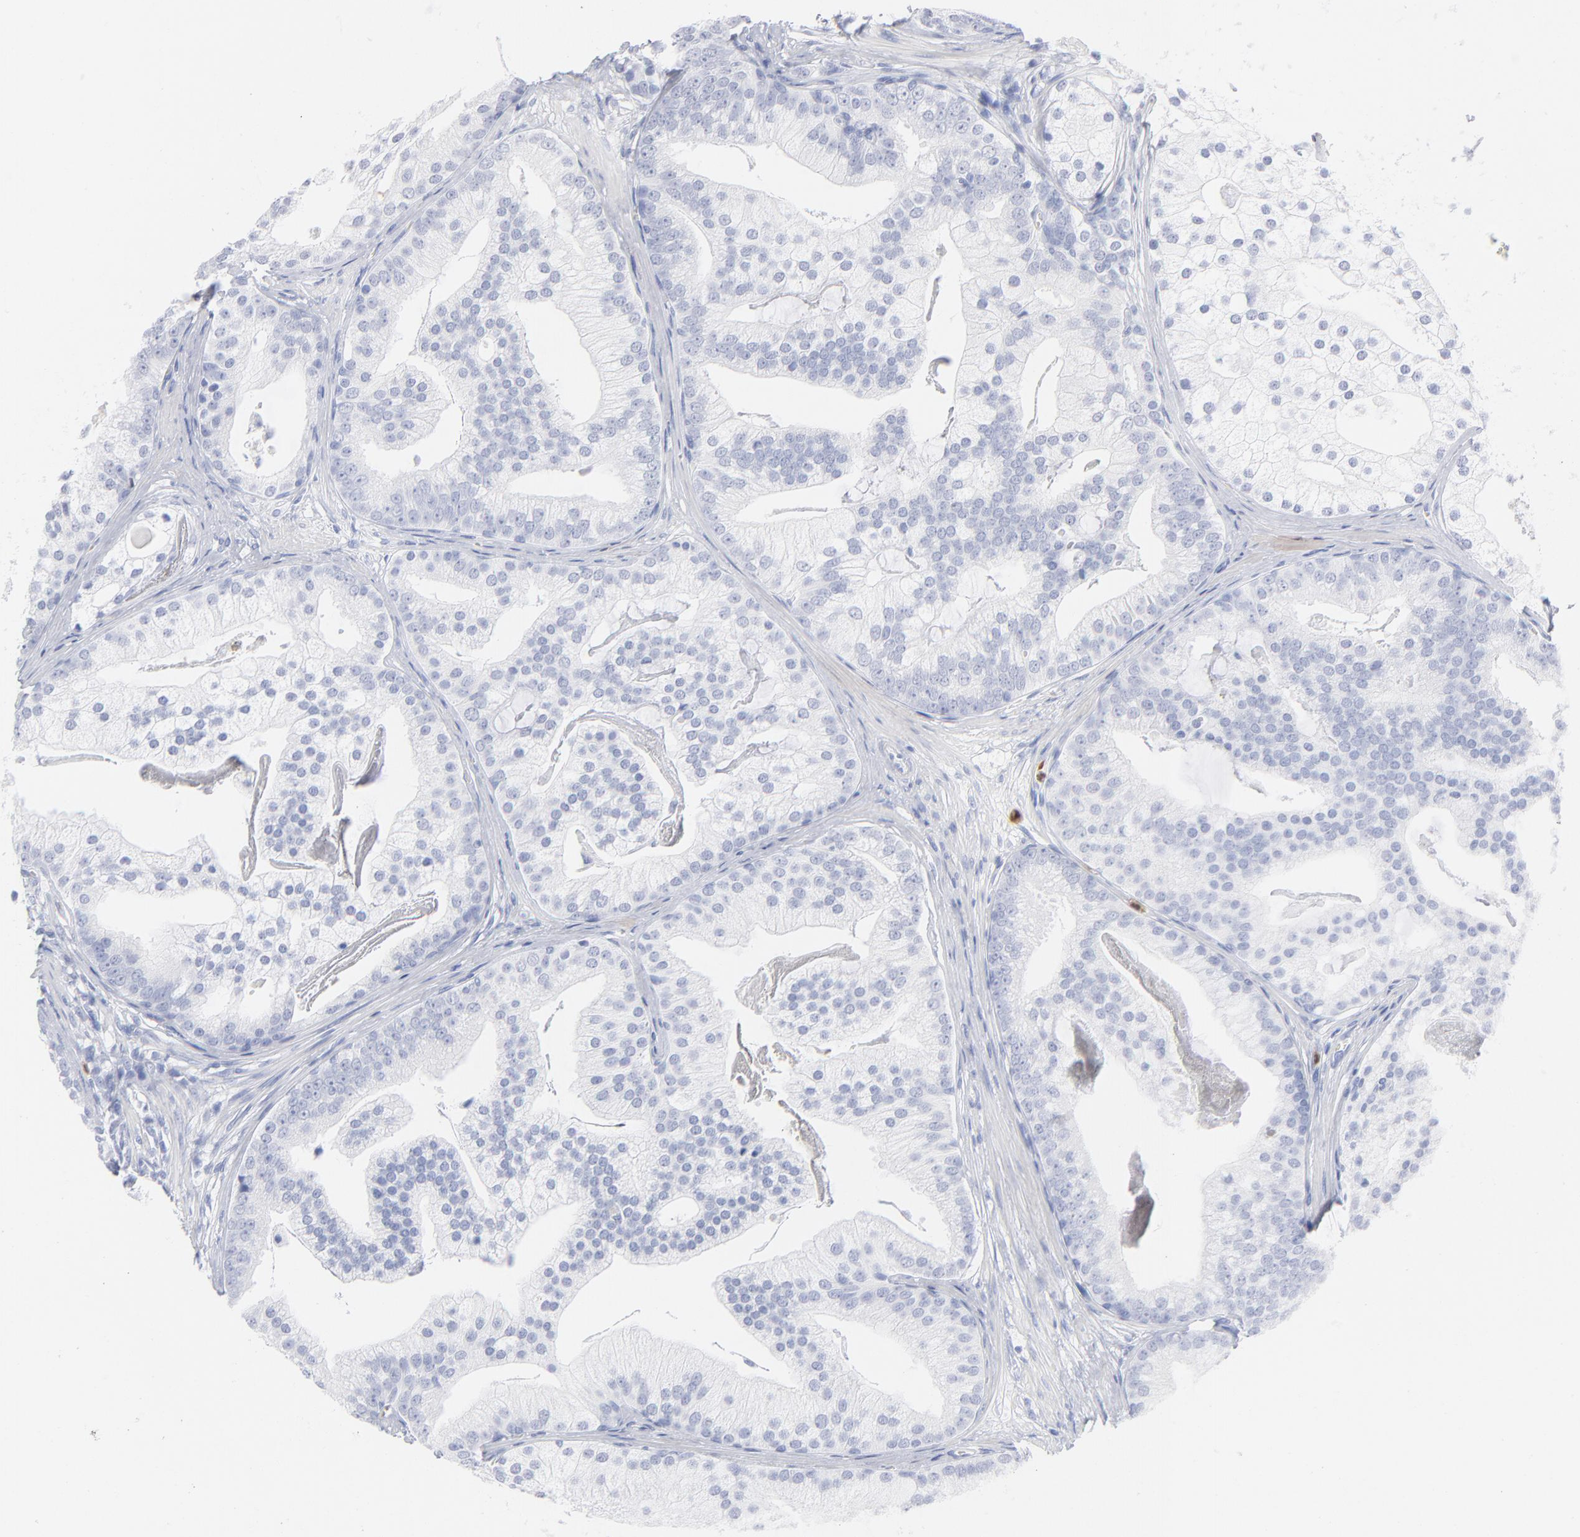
{"staining": {"intensity": "negative", "quantity": "none", "location": "none"}, "tissue": "prostate cancer", "cell_type": "Tumor cells", "image_type": "cancer", "snomed": [{"axis": "morphology", "description": "Adenocarcinoma, Low grade"}, {"axis": "topography", "description": "Prostate"}], "caption": "IHC image of human low-grade adenocarcinoma (prostate) stained for a protein (brown), which shows no staining in tumor cells.", "gene": "ARG1", "patient": {"sex": "male", "age": 58}}